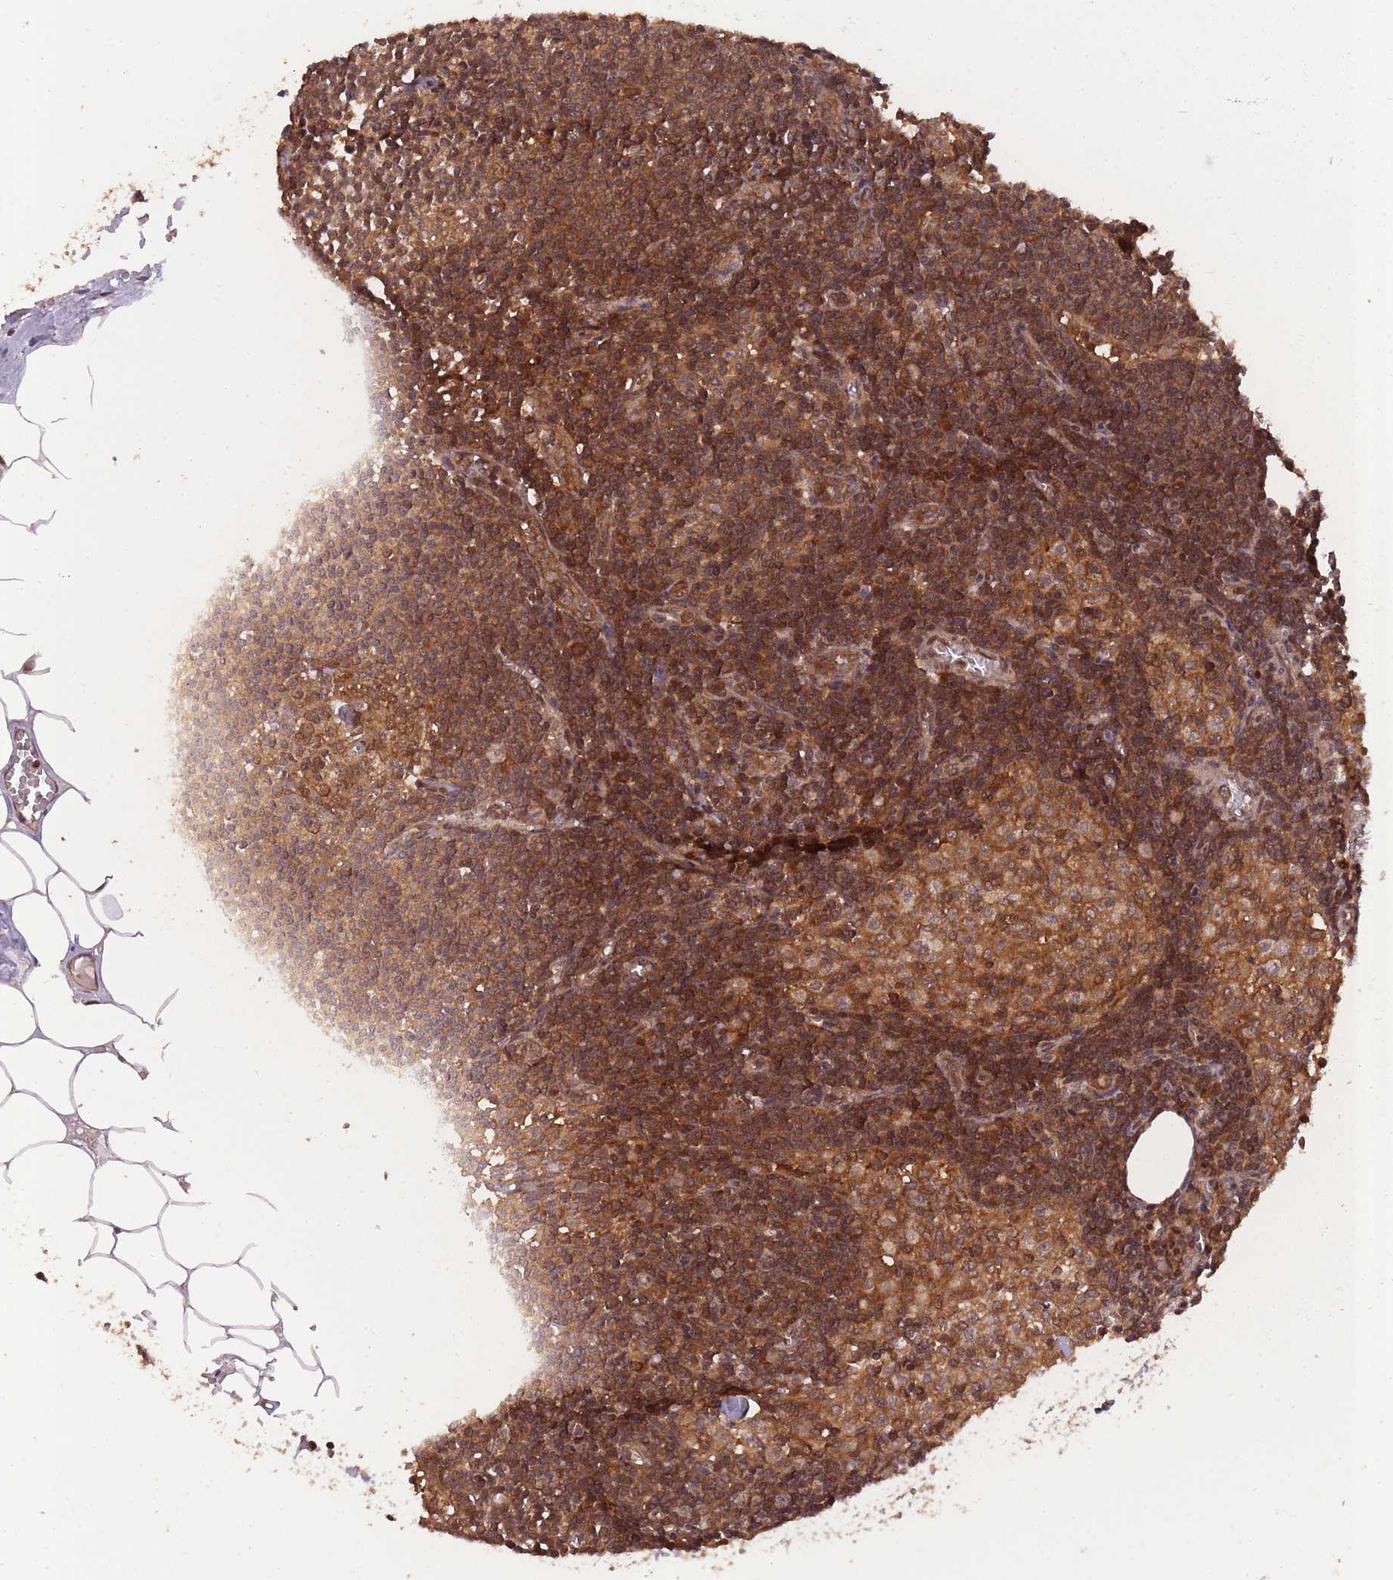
{"staining": {"intensity": "strong", "quantity": ">75%", "location": "cytoplasmic/membranous,nuclear"}, "tissue": "lymph node", "cell_type": "Germinal center cells", "image_type": "normal", "snomed": [{"axis": "morphology", "description": "Normal tissue, NOS"}, {"axis": "topography", "description": "Lymph node"}], "caption": "High-power microscopy captured an IHC image of unremarkable lymph node, revealing strong cytoplasmic/membranous,nuclear staining in about >75% of germinal center cells. (Stains: DAB in brown, nuclei in blue, Microscopy: brightfield microscopy at high magnification).", "gene": "PPP6R3", "patient": {"sex": "female", "age": 42}}